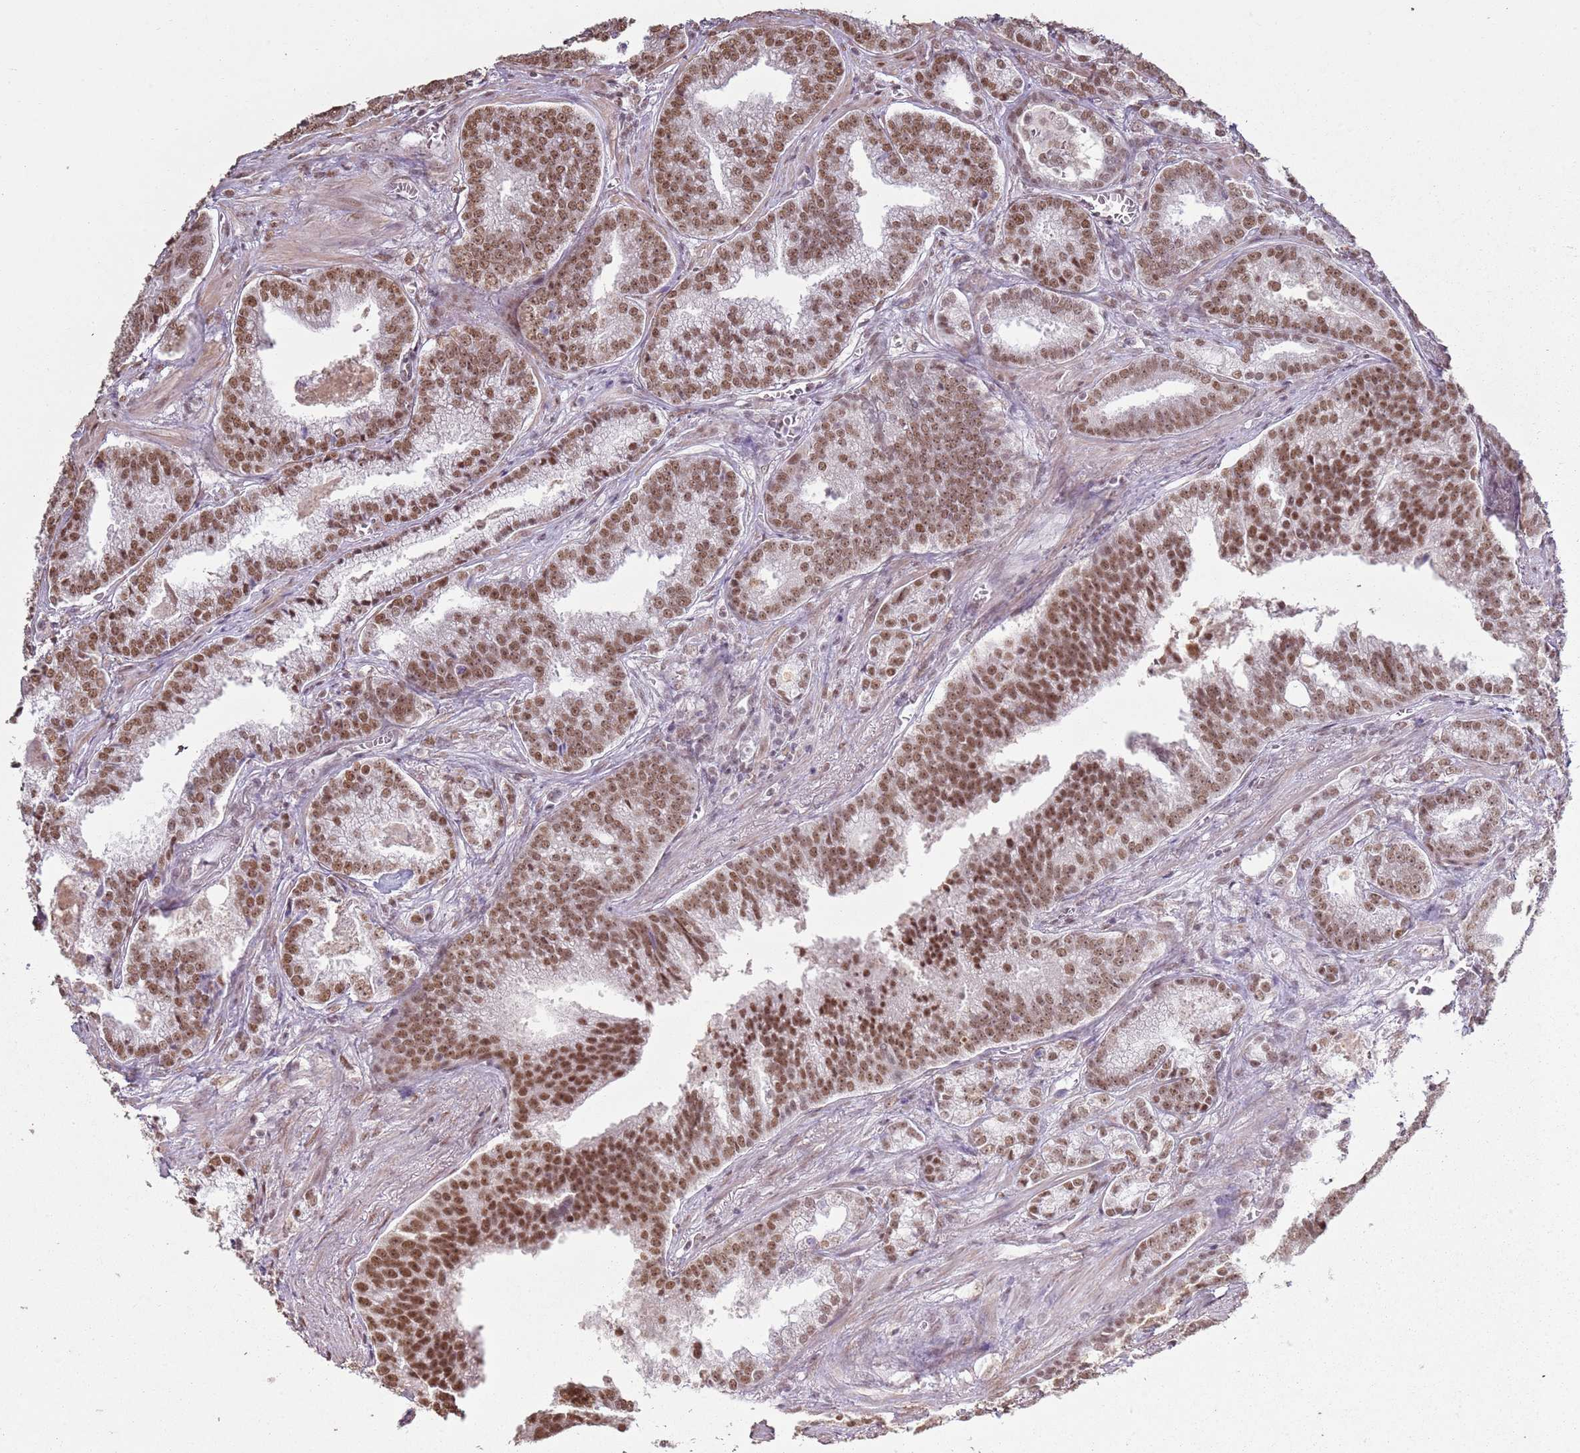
{"staining": {"intensity": "moderate", "quantity": ">75%", "location": "nuclear"}, "tissue": "prostate cancer", "cell_type": "Tumor cells", "image_type": "cancer", "snomed": [{"axis": "morphology", "description": "Adenocarcinoma, High grade"}, {"axis": "topography", "description": "Prostate"}], "caption": "A high-resolution histopathology image shows immunohistochemistry (IHC) staining of prostate high-grade adenocarcinoma, which shows moderate nuclear staining in approximately >75% of tumor cells.", "gene": "ARL14EP", "patient": {"sex": "male", "age": 67}}